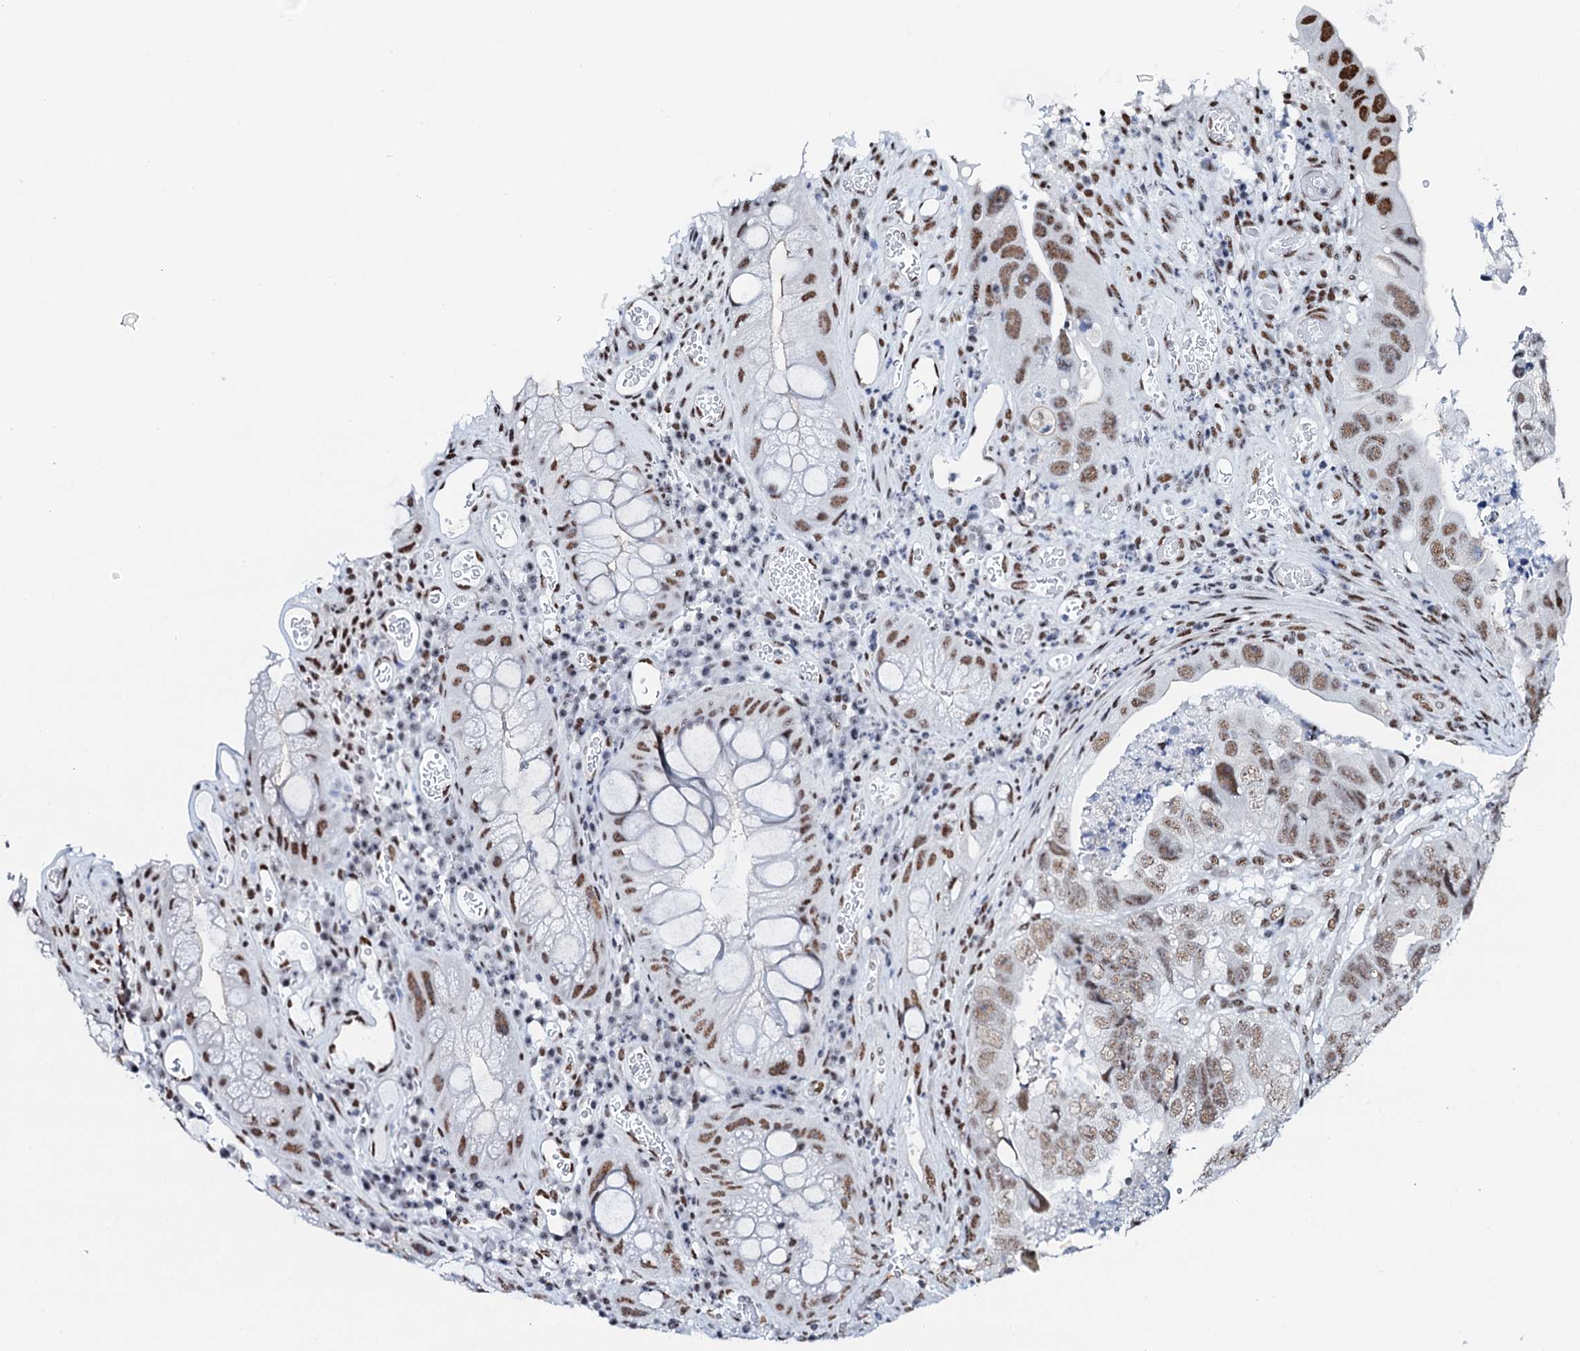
{"staining": {"intensity": "moderate", "quantity": ">75%", "location": "nuclear"}, "tissue": "colorectal cancer", "cell_type": "Tumor cells", "image_type": "cancer", "snomed": [{"axis": "morphology", "description": "Adenocarcinoma, NOS"}, {"axis": "topography", "description": "Rectum"}], "caption": "A medium amount of moderate nuclear expression is present in about >75% of tumor cells in adenocarcinoma (colorectal) tissue. (IHC, brightfield microscopy, high magnification).", "gene": "NKAPD1", "patient": {"sex": "male", "age": 63}}